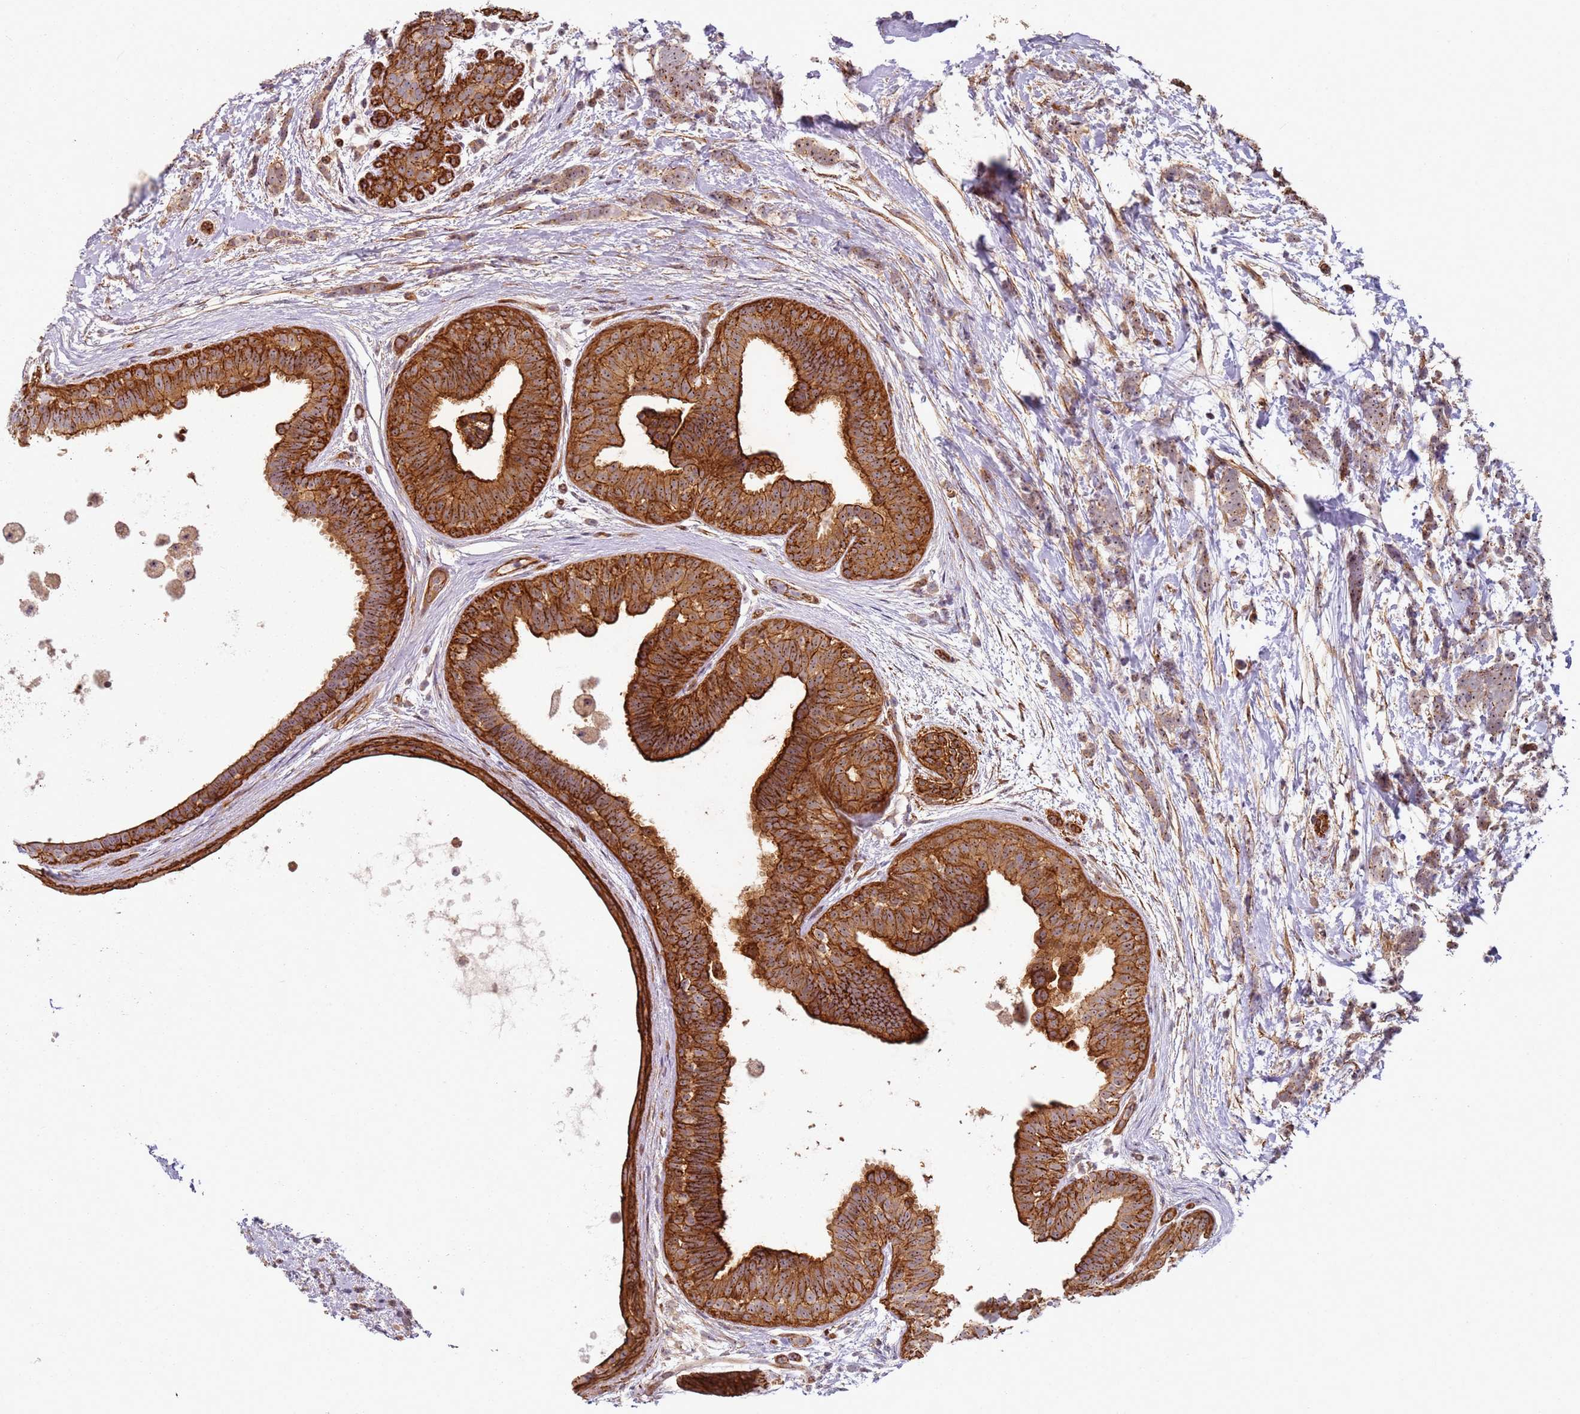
{"staining": {"intensity": "strong", "quantity": ">75%", "location": "cytoplasmic/membranous"}, "tissue": "breast cancer", "cell_type": "Tumor cells", "image_type": "cancer", "snomed": [{"axis": "morphology", "description": "Lobular carcinoma"}, {"axis": "topography", "description": "Breast"}], "caption": "The micrograph displays immunohistochemical staining of lobular carcinoma (breast). There is strong cytoplasmic/membranous expression is identified in approximately >75% of tumor cells. Nuclei are stained in blue.", "gene": "C2CD4B", "patient": {"sex": "female", "age": 58}}